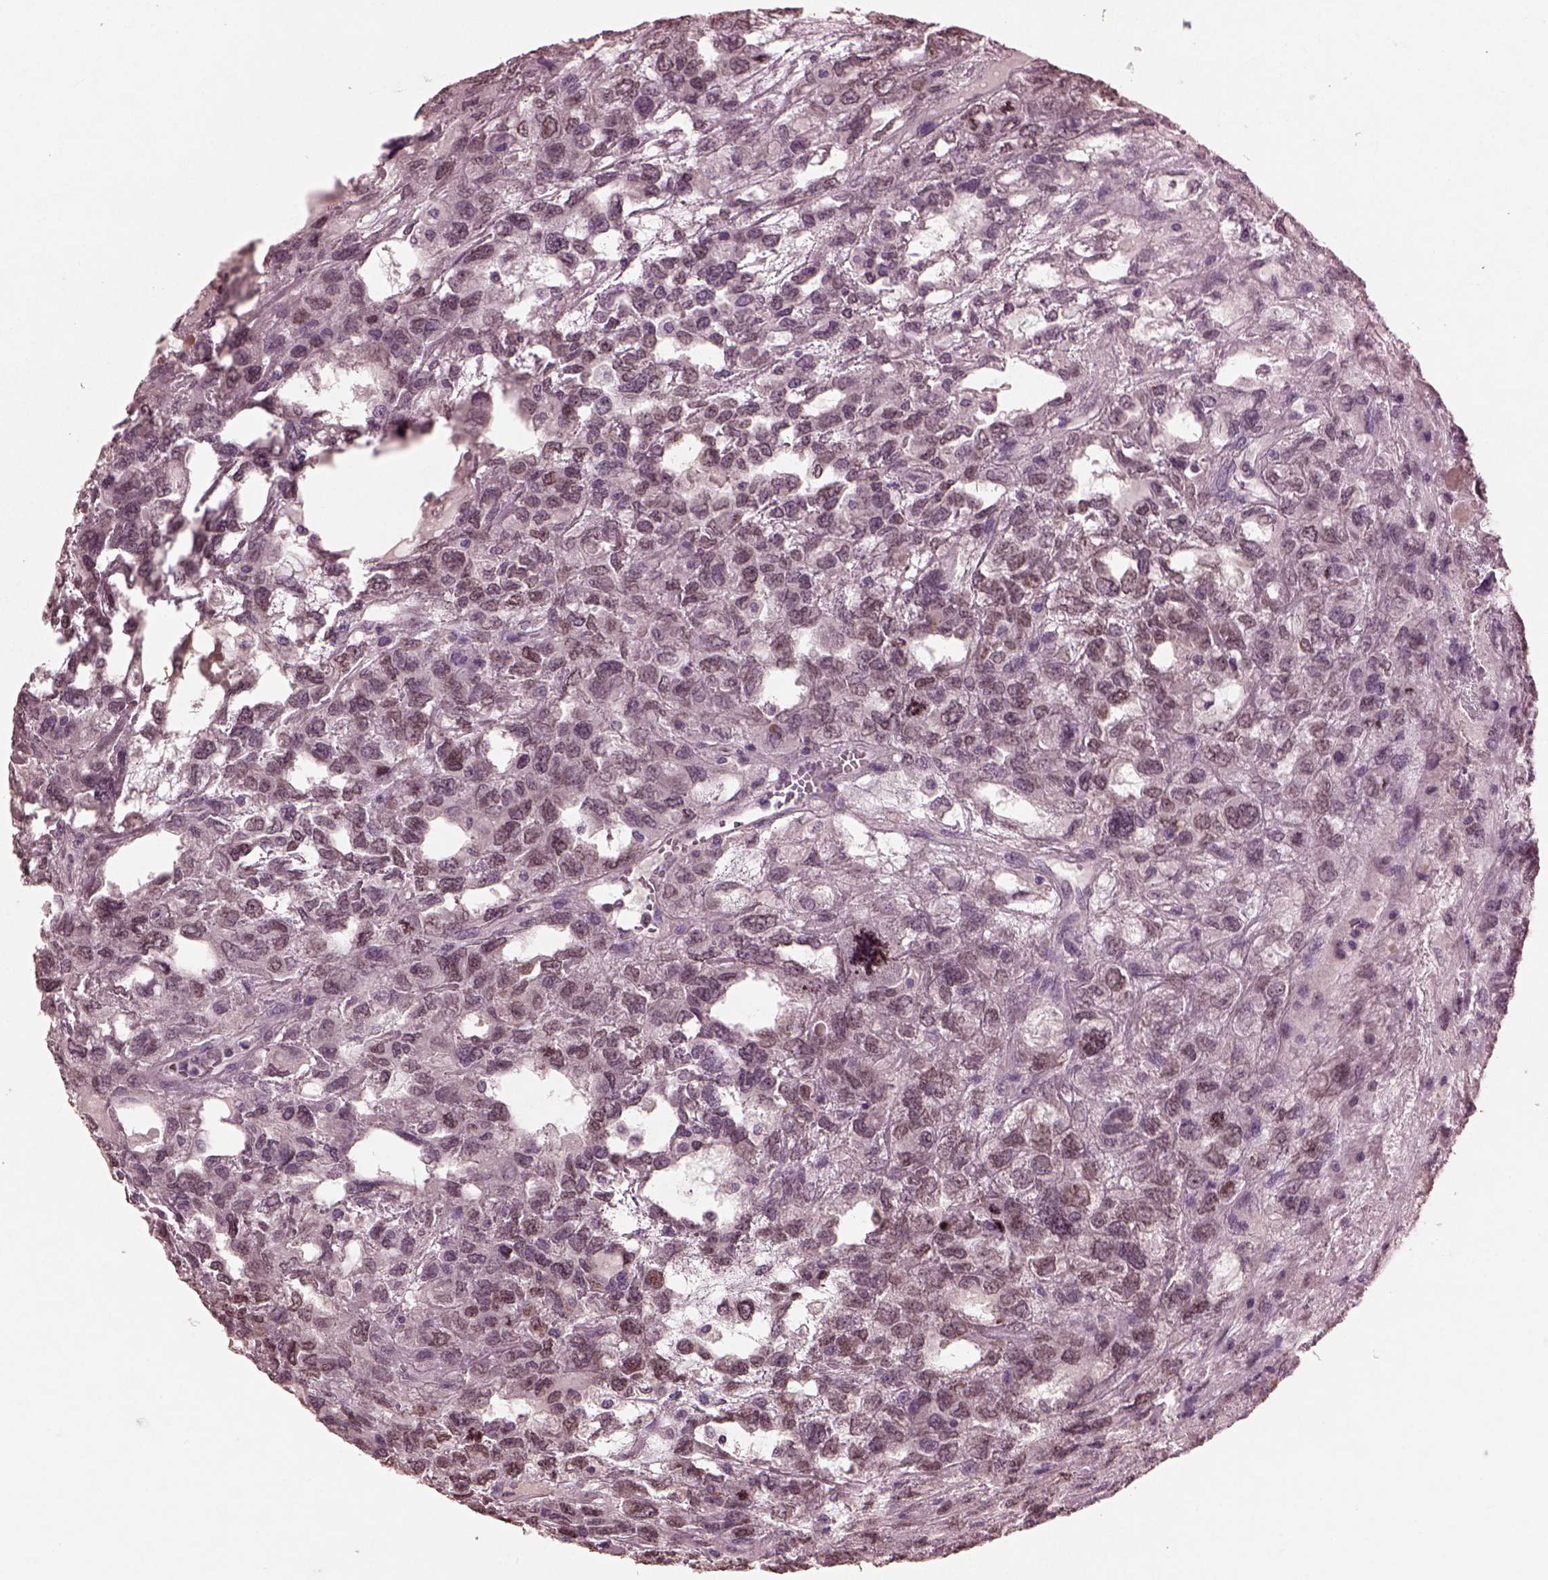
{"staining": {"intensity": "negative", "quantity": "none", "location": "none"}, "tissue": "testis cancer", "cell_type": "Tumor cells", "image_type": "cancer", "snomed": [{"axis": "morphology", "description": "Seminoma, NOS"}, {"axis": "topography", "description": "Testis"}], "caption": "Tumor cells show no significant protein positivity in testis cancer (seminoma).", "gene": "IL18RAP", "patient": {"sex": "male", "age": 52}}